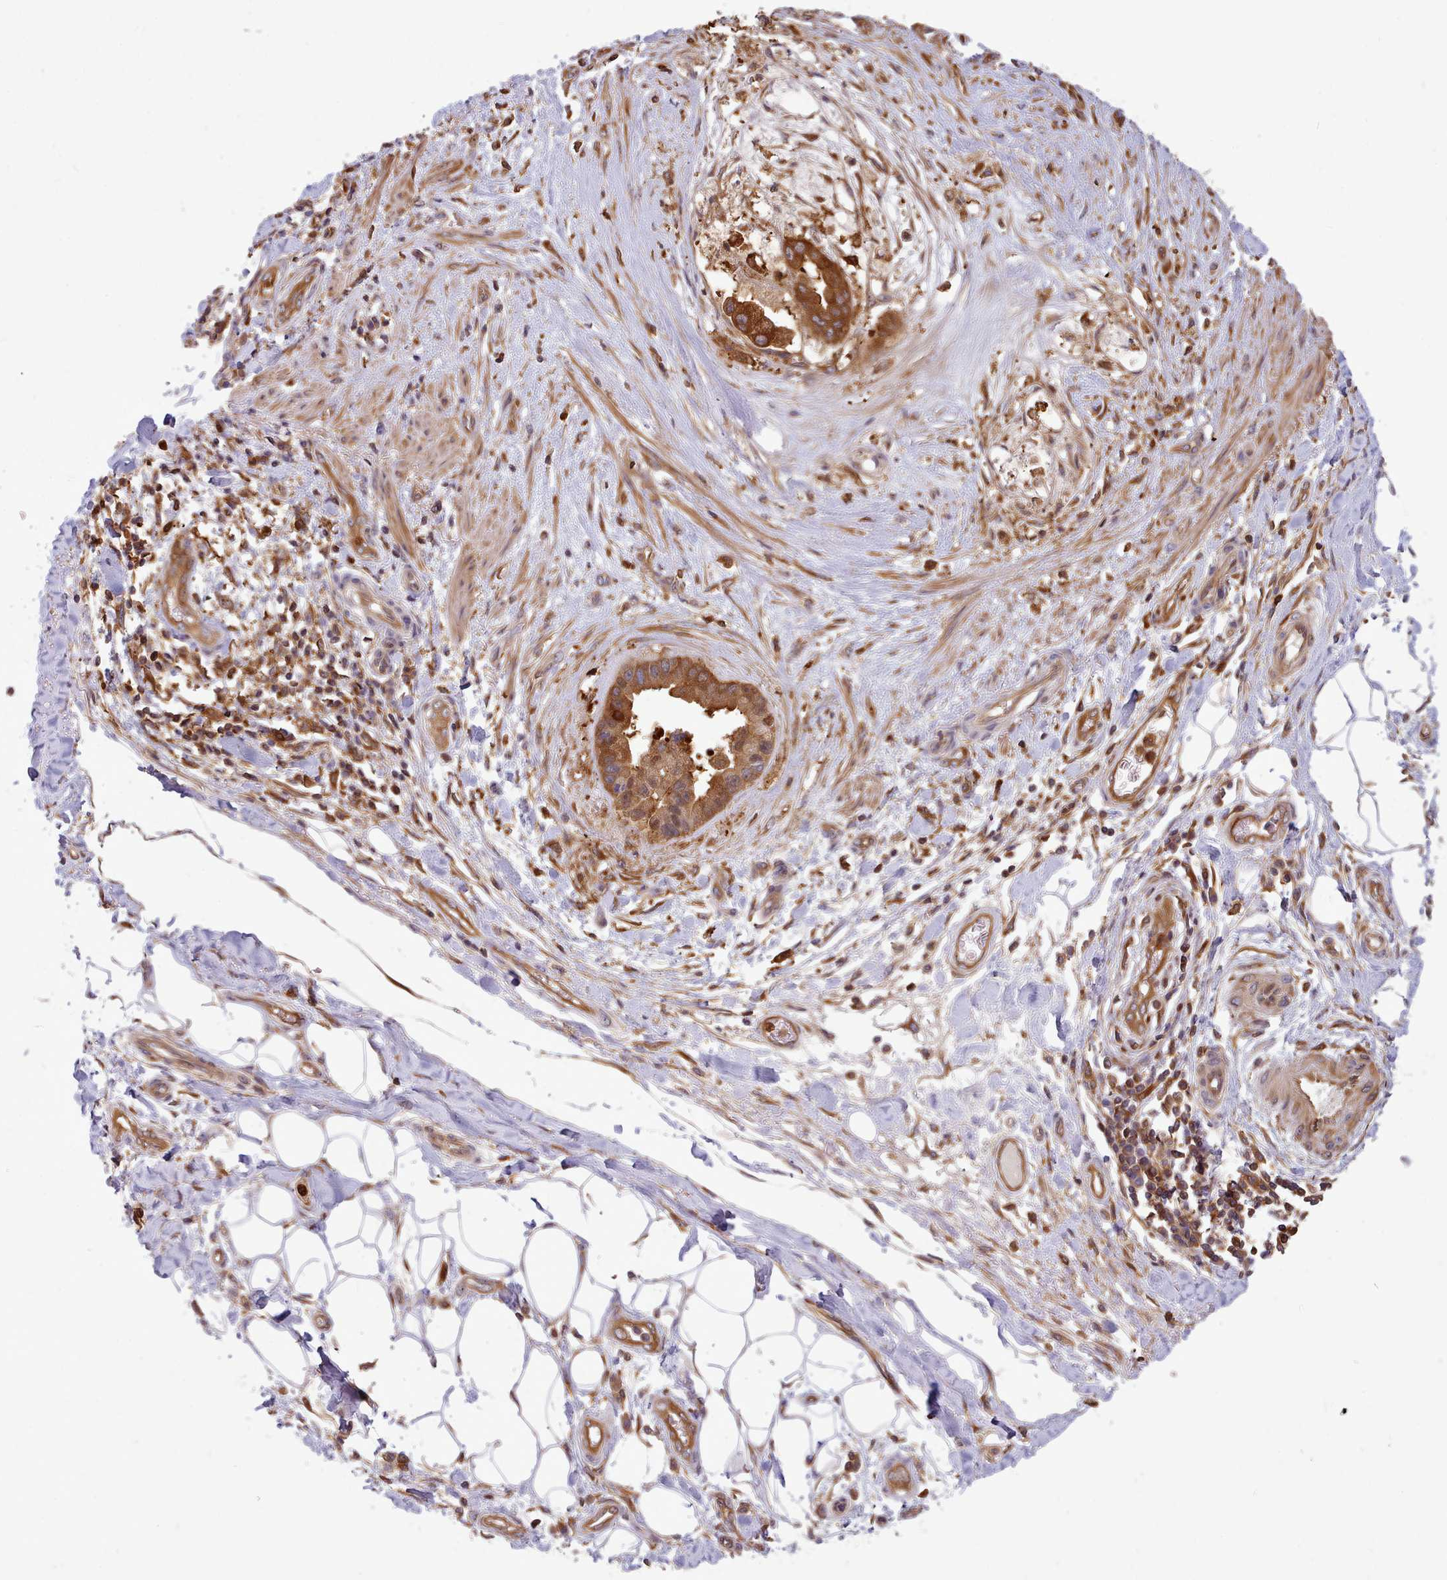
{"staining": {"intensity": "strong", "quantity": ">75%", "location": "cytoplasmic/membranous"}, "tissue": "stomach cancer", "cell_type": "Tumor cells", "image_type": "cancer", "snomed": [{"axis": "morphology", "description": "Adenocarcinoma, NOS"}, {"axis": "topography", "description": "Stomach"}], "caption": "Immunohistochemical staining of stomach adenocarcinoma shows strong cytoplasmic/membranous protein positivity in approximately >75% of tumor cells.", "gene": "SLC4A9", "patient": {"sex": "male", "age": 62}}